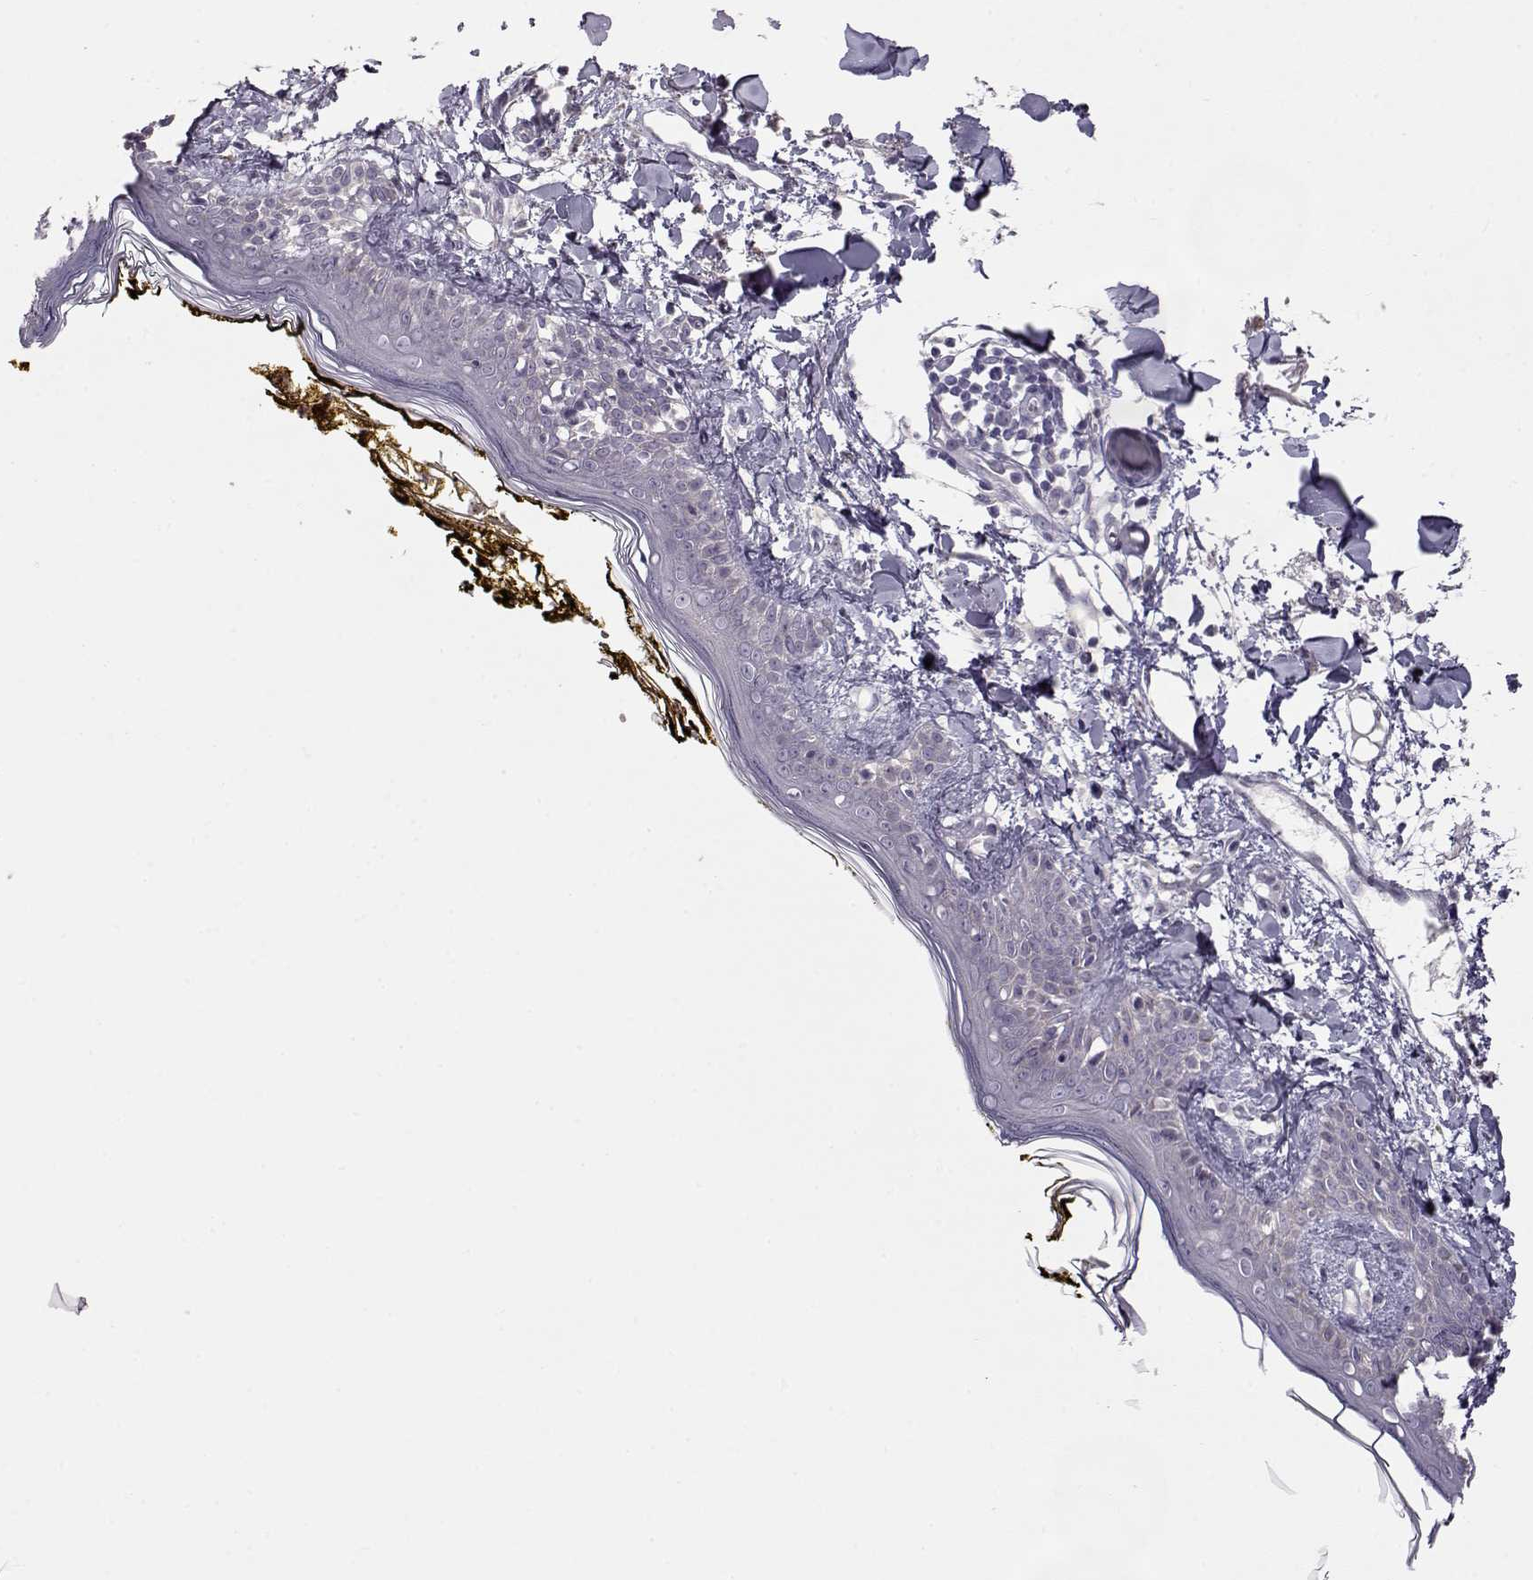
{"staining": {"intensity": "negative", "quantity": "none", "location": "none"}, "tissue": "skin", "cell_type": "Fibroblasts", "image_type": "normal", "snomed": [{"axis": "morphology", "description": "Normal tissue, NOS"}, {"axis": "topography", "description": "Skin"}], "caption": "DAB (3,3'-diaminobenzidine) immunohistochemical staining of unremarkable human skin shows no significant positivity in fibroblasts. (Immunohistochemistry, brightfield microscopy, high magnification).", "gene": "GRK1", "patient": {"sex": "male", "age": 76}}